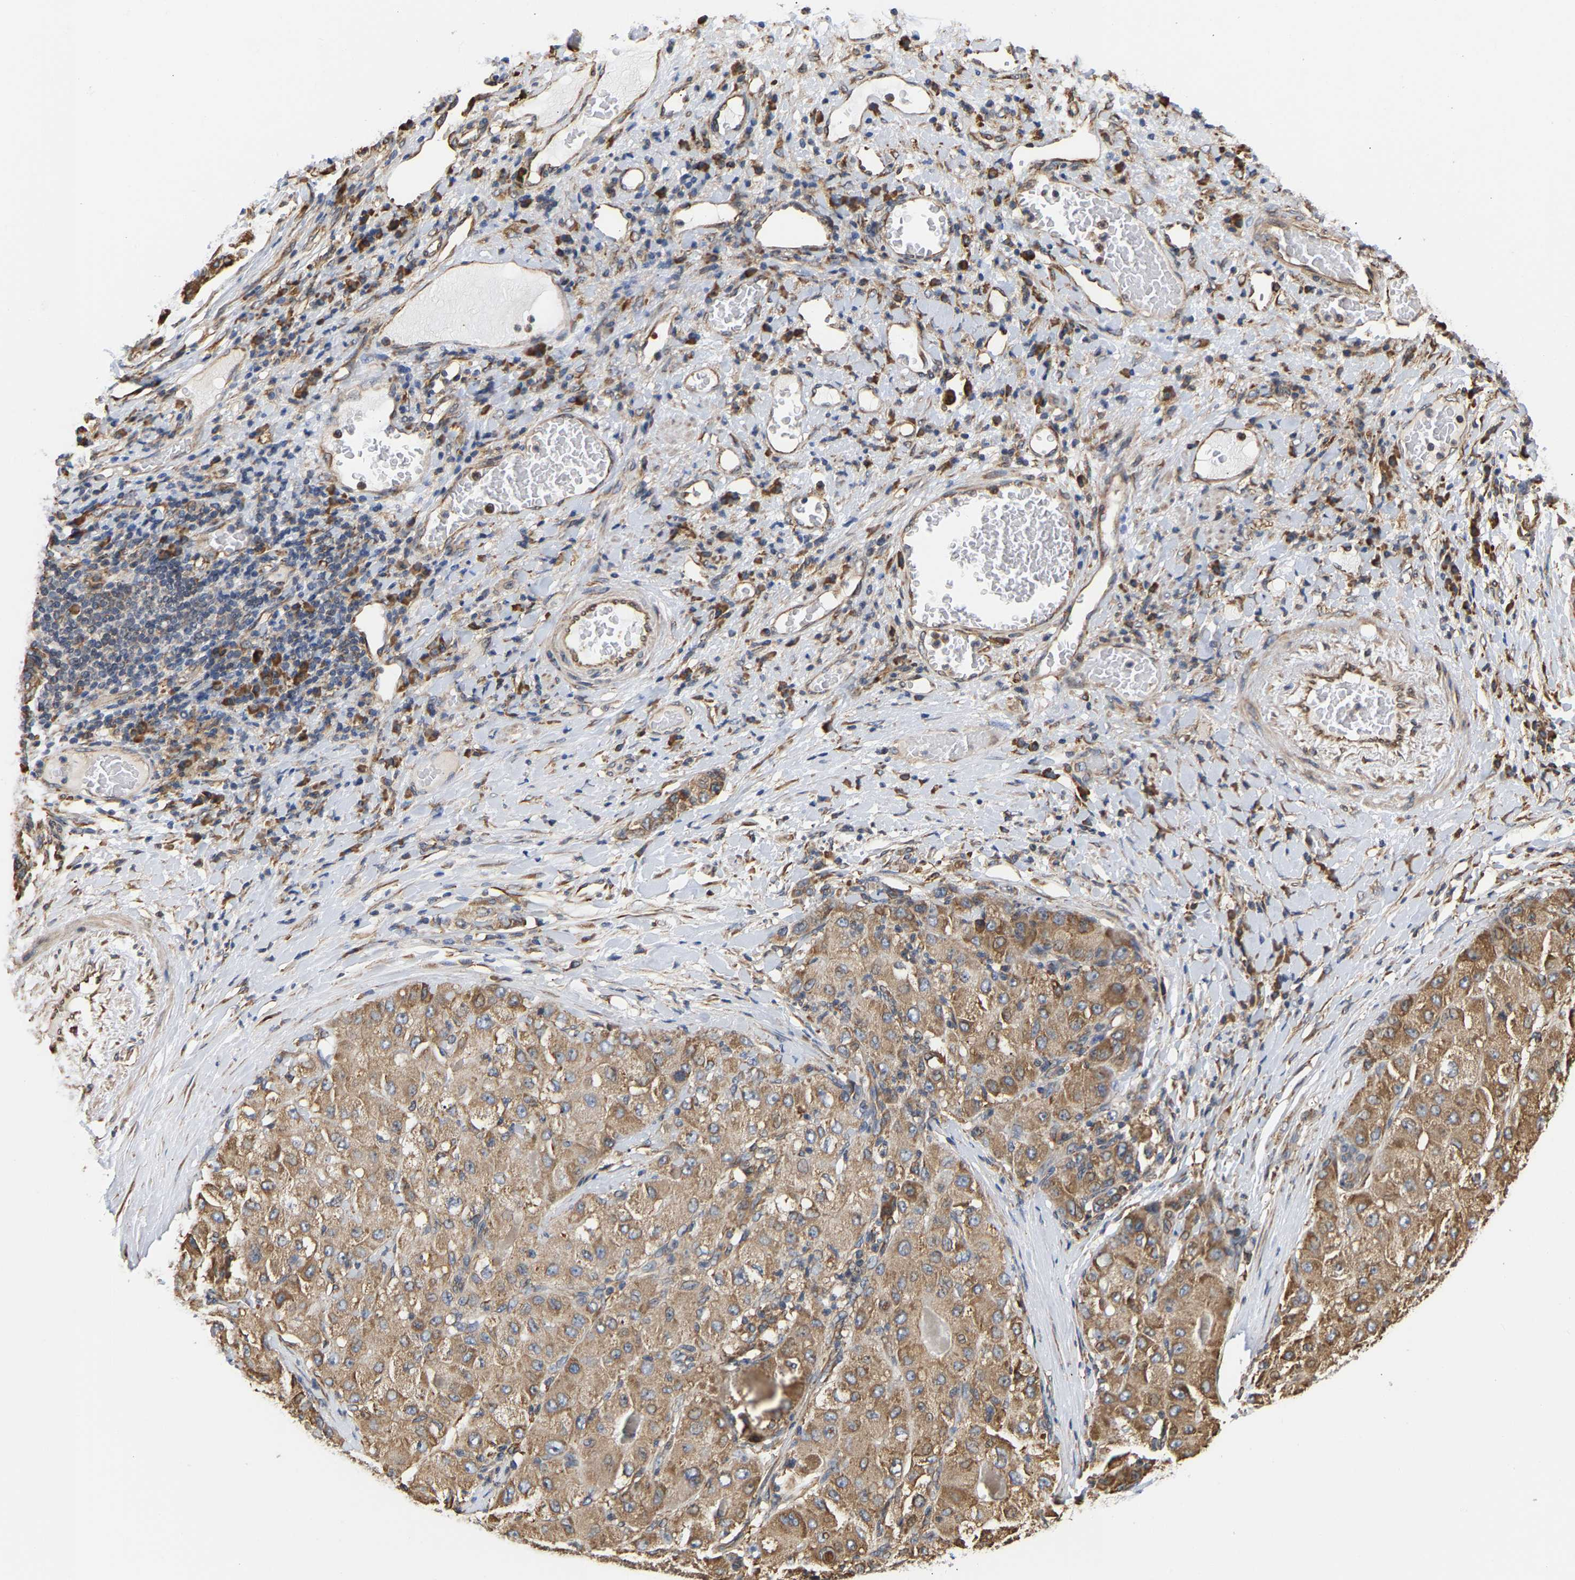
{"staining": {"intensity": "moderate", "quantity": ">75%", "location": "cytoplasmic/membranous"}, "tissue": "liver cancer", "cell_type": "Tumor cells", "image_type": "cancer", "snomed": [{"axis": "morphology", "description": "Cholangiocarcinoma"}, {"axis": "topography", "description": "Liver"}], "caption": "Brown immunohistochemical staining in human liver cancer (cholangiocarcinoma) demonstrates moderate cytoplasmic/membranous staining in approximately >75% of tumor cells. The staining is performed using DAB (3,3'-diaminobenzidine) brown chromogen to label protein expression. The nuclei are counter-stained blue using hematoxylin.", "gene": "ARAP1", "patient": {"sex": "male", "age": 50}}